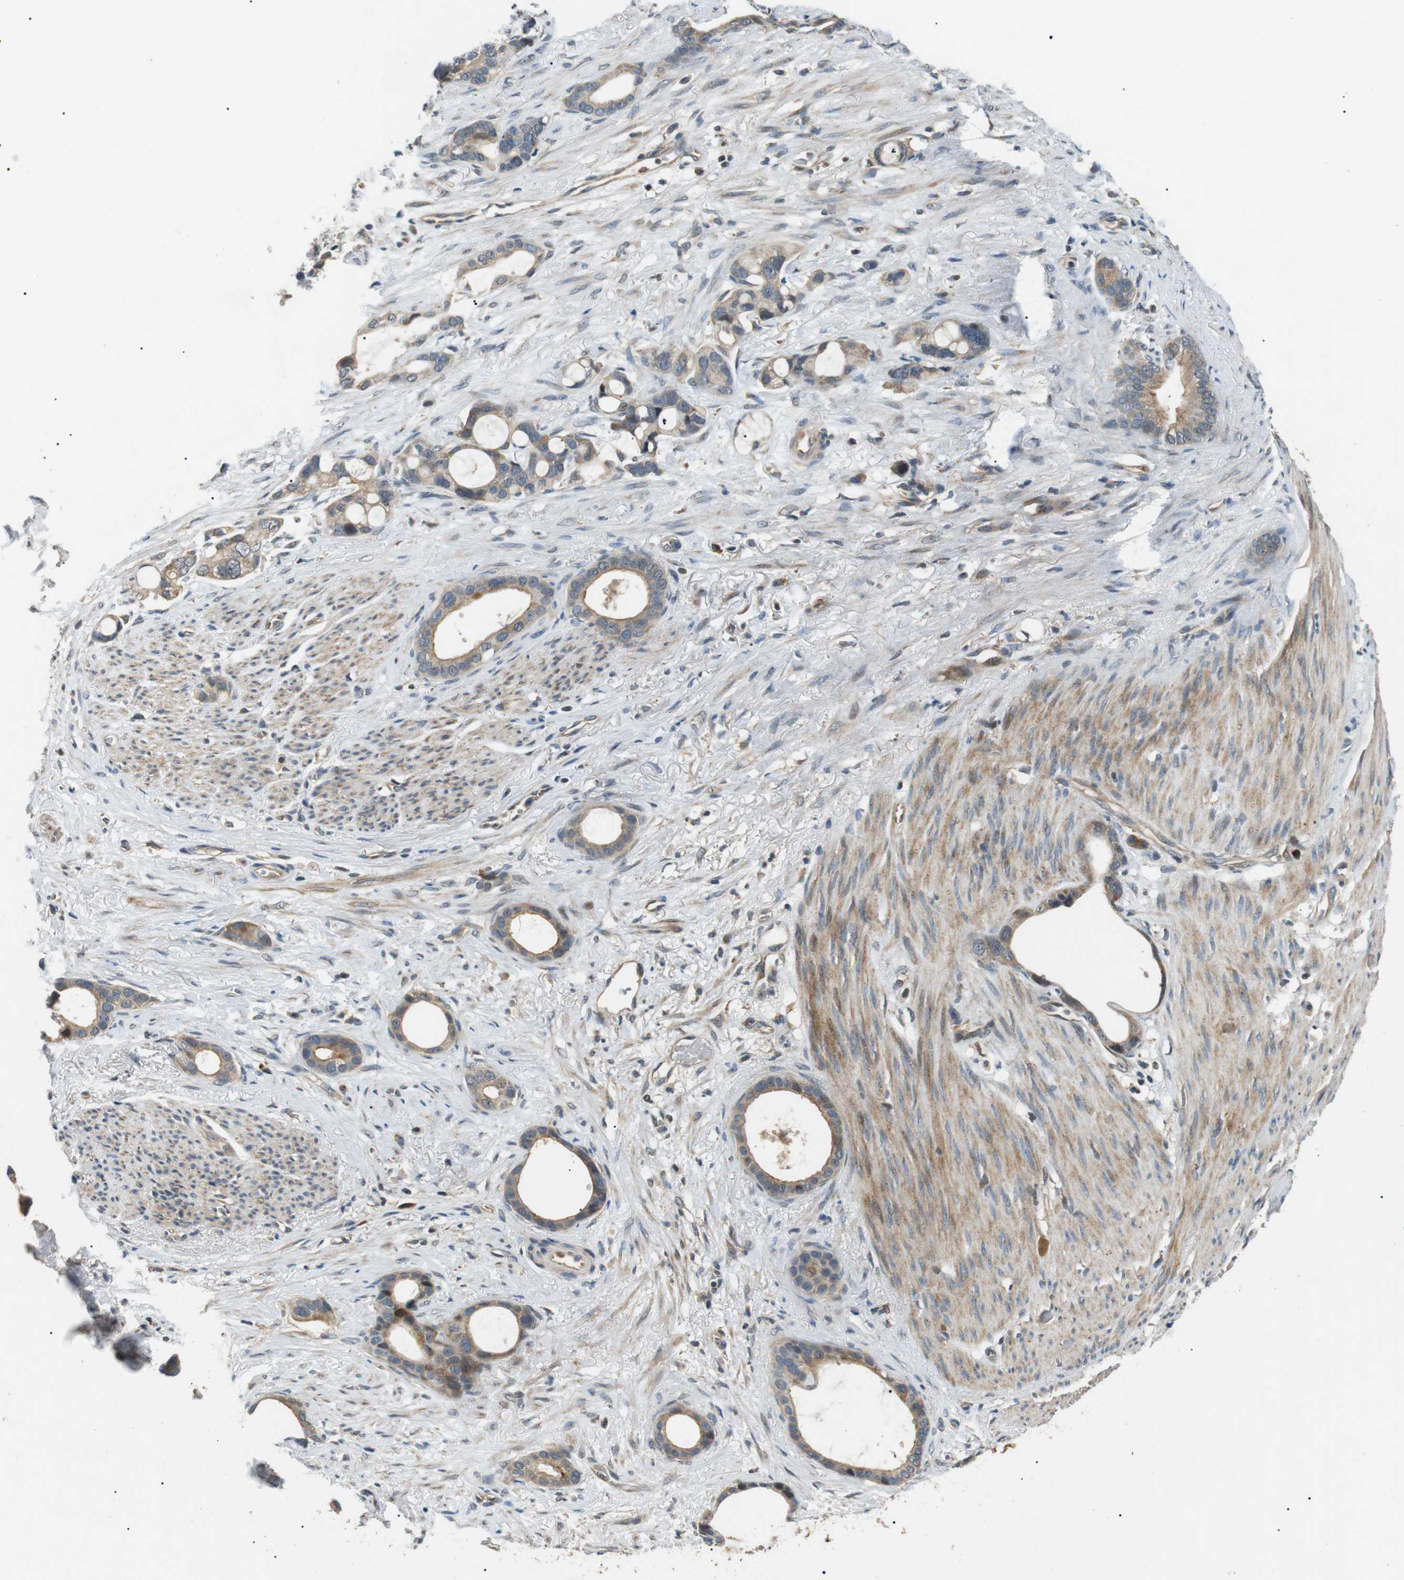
{"staining": {"intensity": "weak", "quantity": ">75%", "location": "cytoplasmic/membranous"}, "tissue": "stomach cancer", "cell_type": "Tumor cells", "image_type": "cancer", "snomed": [{"axis": "morphology", "description": "Adenocarcinoma, NOS"}, {"axis": "topography", "description": "Stomach"}], "caption": "Approximately >75% of tumor cells in human stomach adenocarcinoma reveal weak cytoplasmic/membranous protein staining as visualized by brown immunohistochemical staining.", "gene": "HSPA13", "patient": {"sex": "female", "age": 75}}